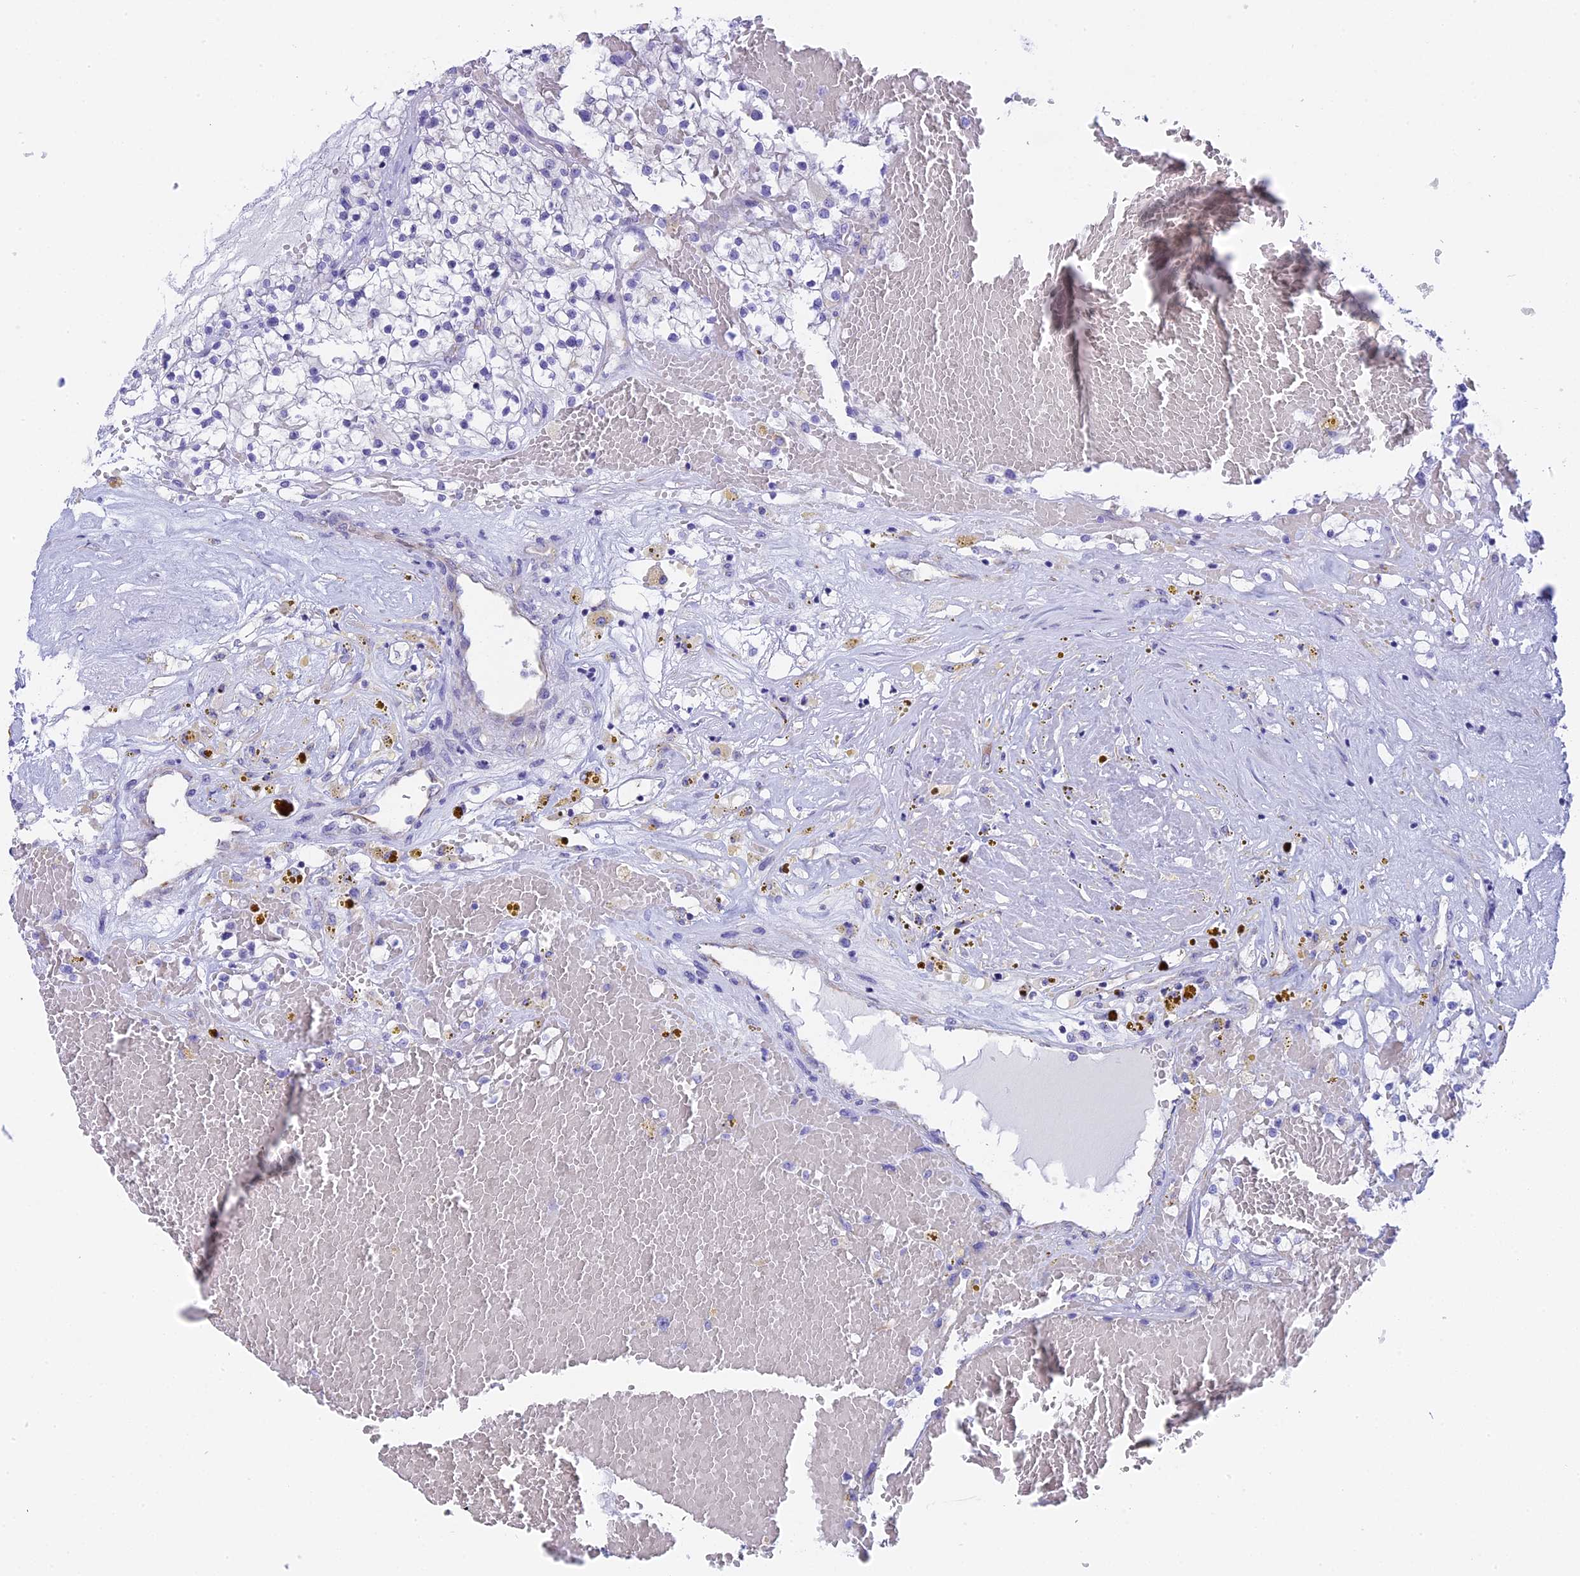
{"staining": {"intensity": "negative", "quantity": "none", "location": "none"}, "tissue": "renal cancer", "cell_type": "Tumor cells", "image_type": "cancer", "snomed": [{"axis": "morphology", "description": "Normal tissue, NOS"}, {"axis": "morphology", "description": "Adenocarcinoma, NOS"}, {"axis": "topography", "description": "Kidney"}], "caption": "Immunohistochemistry histopathology image of renal cancer stained for a protein (brown), which shows no staining in tumor cells.", "gene": "TACSTD2", "patient": {"sex": "male", "age": 68}}